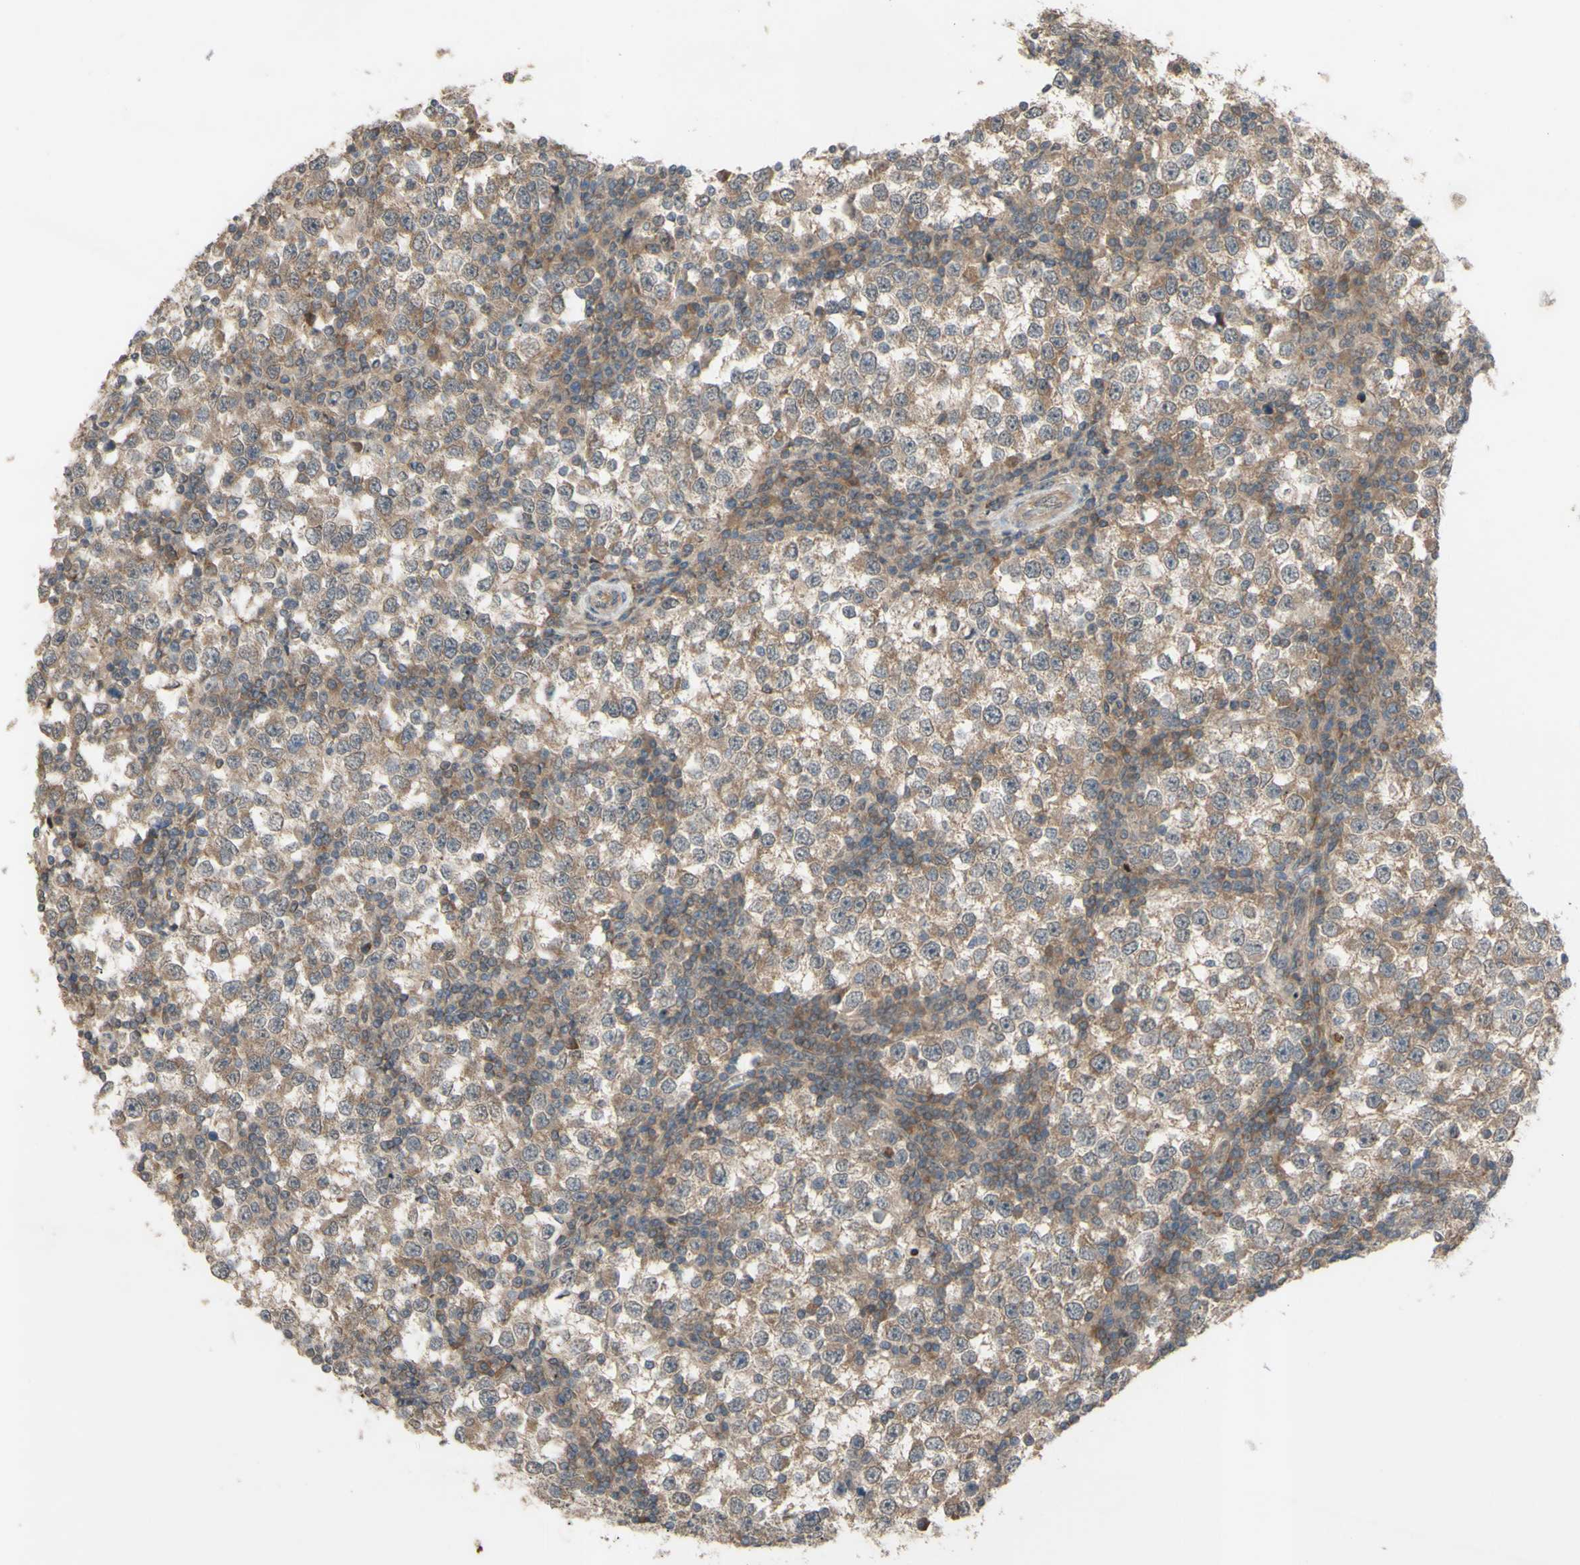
{"staining": {"intensity": "weak", "quantity": ">75%", "location": "cytoplasmic/membranous"}, "tissue": "testis cancer", "cell_type": "Tumor cells", "image_type": "cancer", "snomed": [{"axis": "morphology", "description": "Seminoma, NOS"}, {"axis": "topography", "description": "Testis"}], "caption": "A brown stain shows weak cytoplasmic/membranous positivity of a protein in testis cancer tumor cells.", "gene": "SHROOM4", "patient": {"sex": "male", "age": 65}}